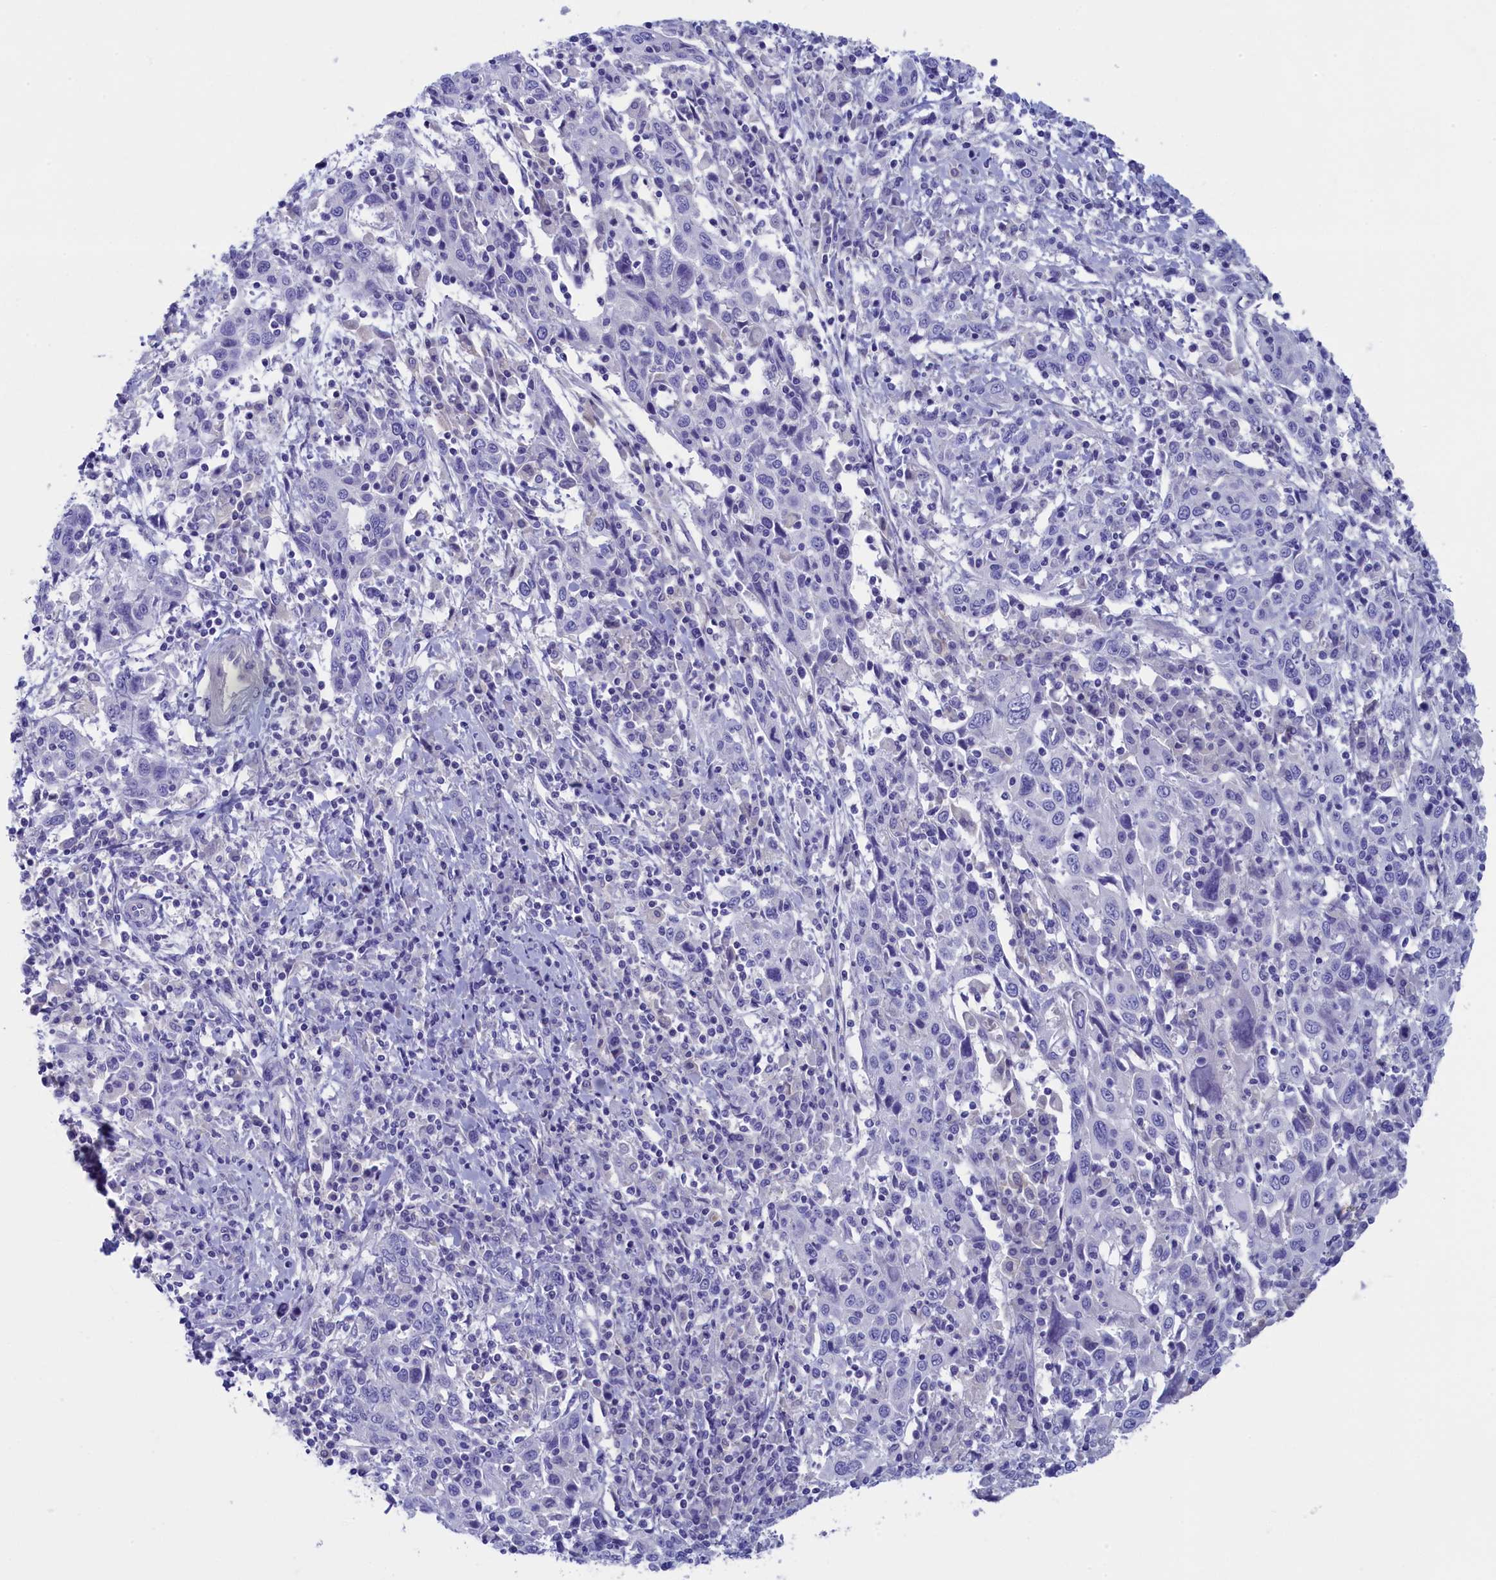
{"staining": {"intensity": "negative", "quantity": "none", "location": "none"}, "tissue": "cervical cancer", "cell_type": "Tumor cells", "image_type": "cancer", "snomed": [{"axis": "morphology", "description": "Squamous cell carcinoma, NOS"}, {"axis": "topography", "description": "Cervix"}], "caption": "There is no significant expression in tumor cells of cervical squamous cell carcinoma.", "gene": "VPS35L", "patient": {"sex": "female", "age": 46}}